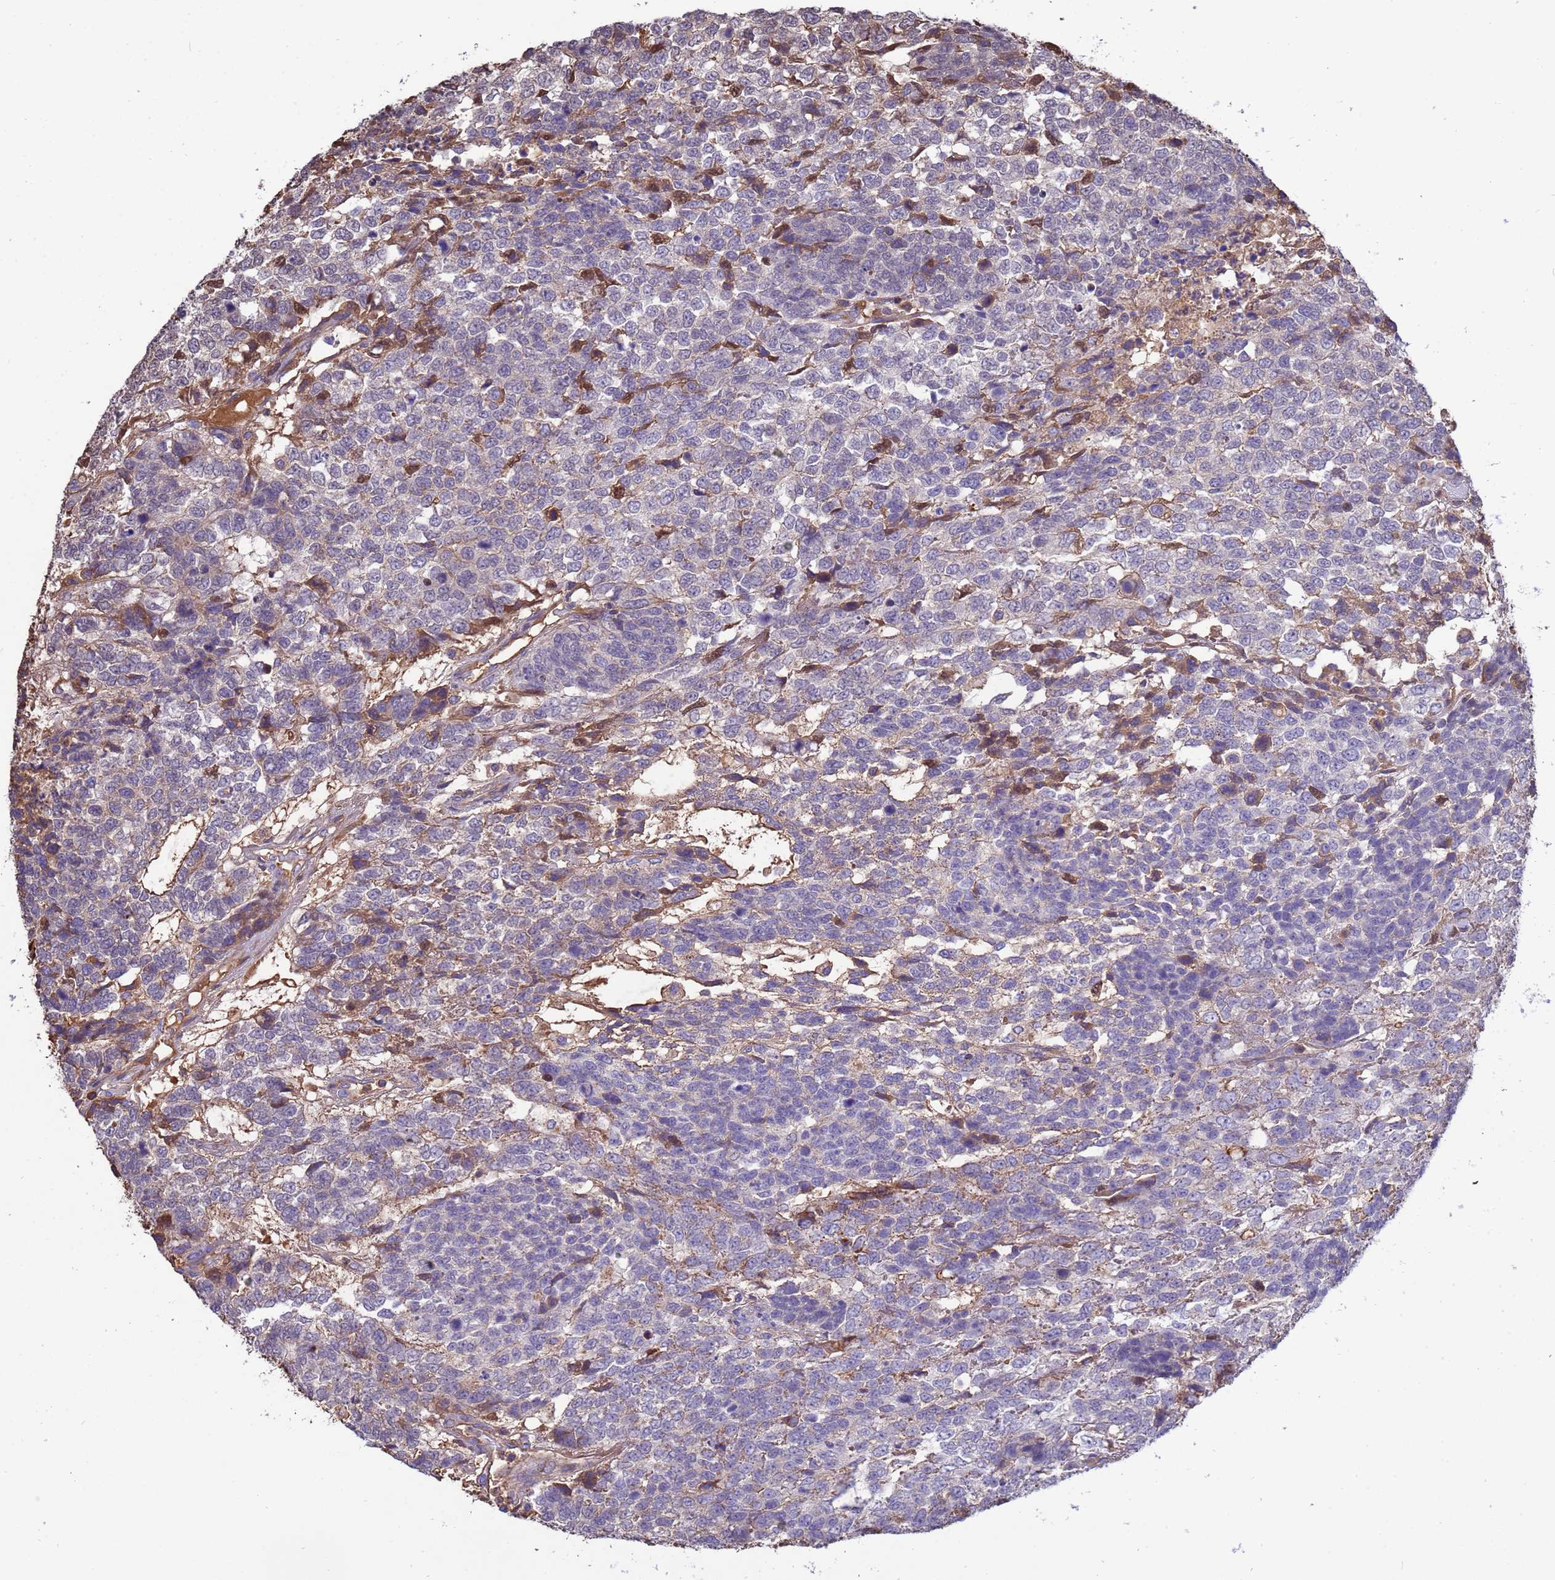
{"staining": {"intensity": "moderate", "quantity": "<25%", "location": "cytoplasmic/membranous"}, "tissue": "testis cancer", "cell_type": "Tumor cells", "image_type": "cancer", "snomed": [{"axis": "morphology", "description": "Carcinoma, Embryonal, NOS"}, {"axis": "topography", "description": "Testis"}], "caption": "Approximately <25% of tumor cells in human testis cancer (embryonal carcinoma) exhibit moderate cytoplasmic/membranous protein expression as visualized by brown immunohistochemical staining.", "gene": "GLUD1", "patient": {"sex": "male", "age": 23}}